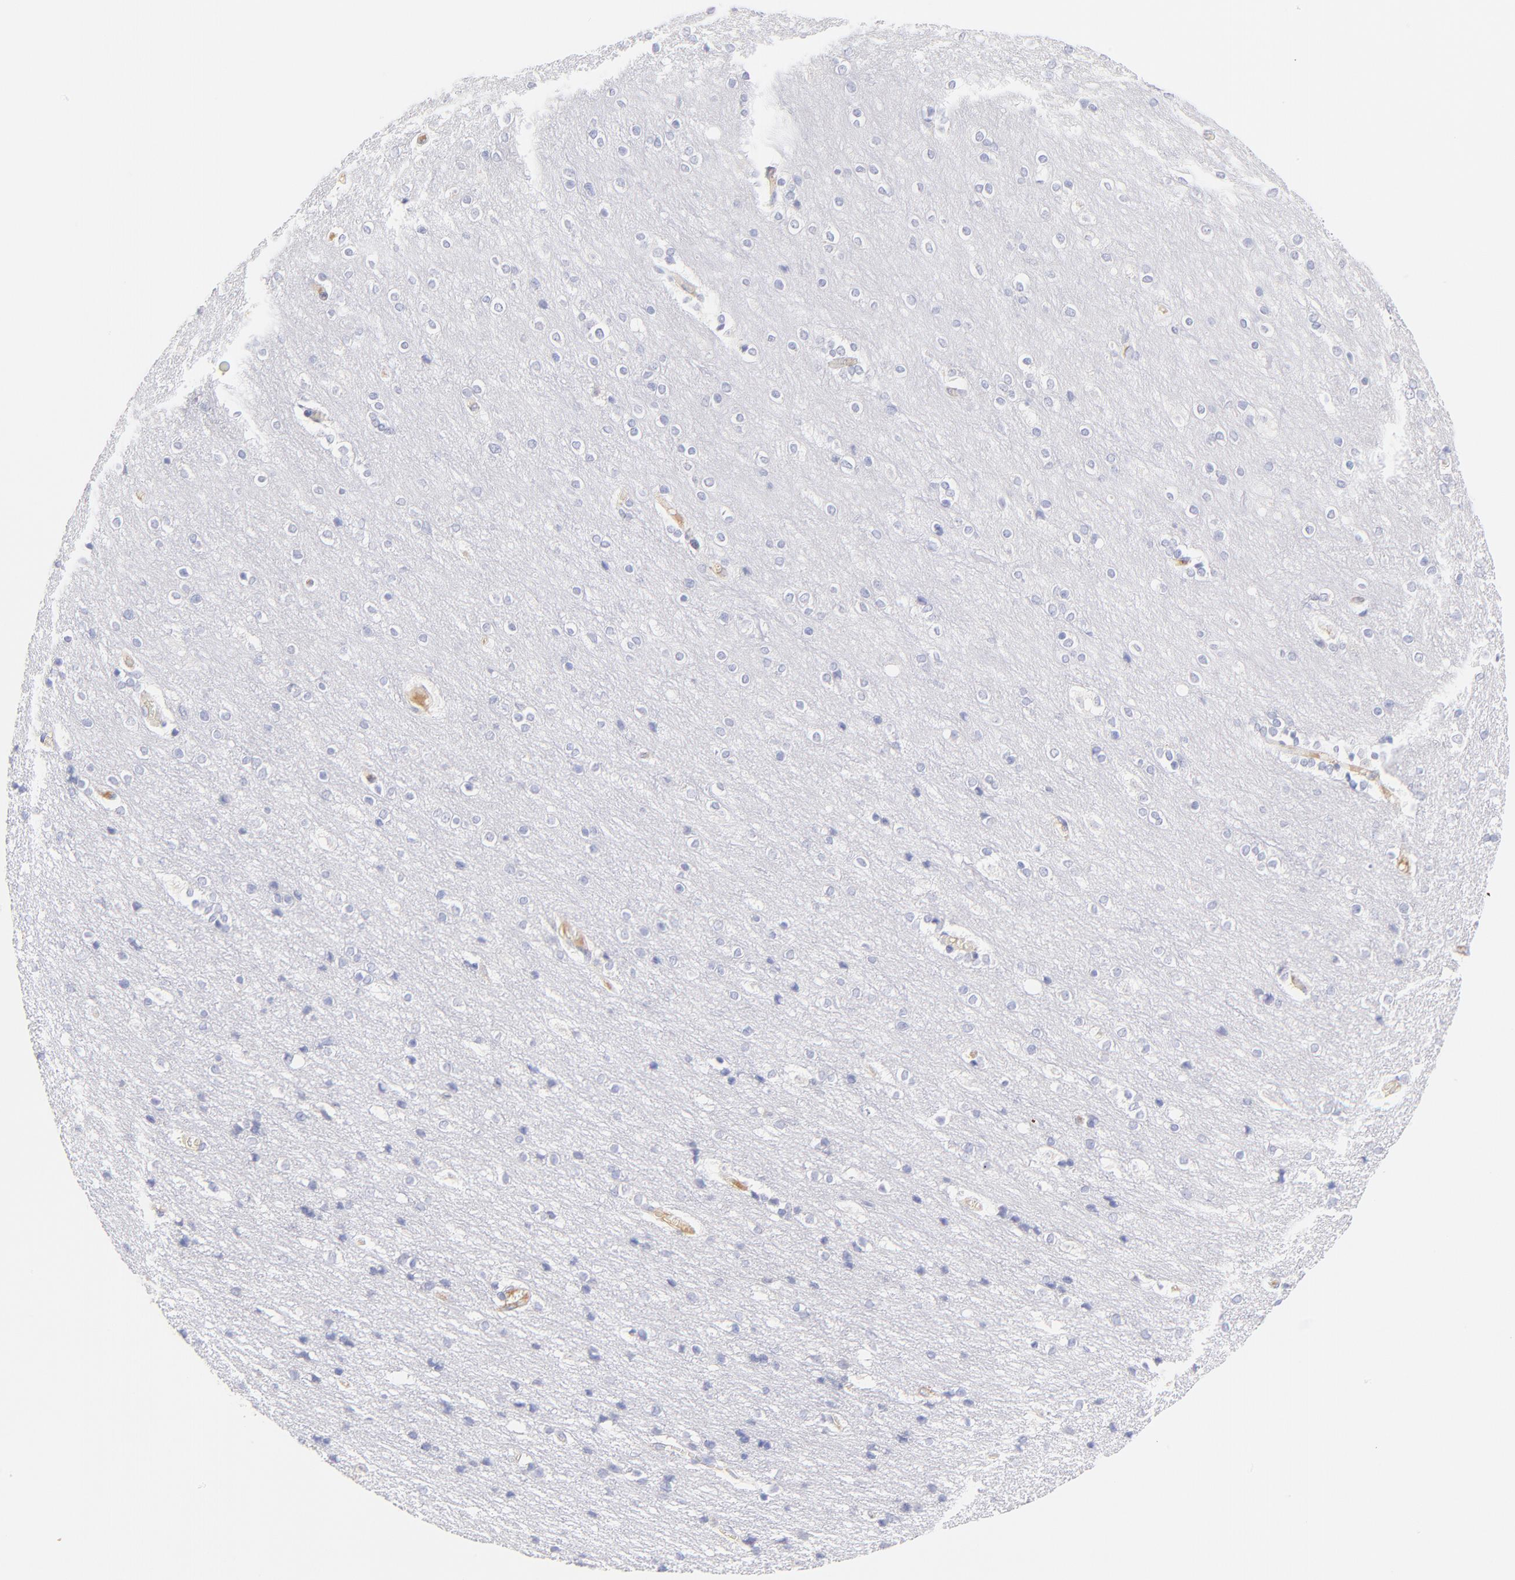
{"staining": {"intensity": "negative", "quantity": "none", "location": "none"}, "tissue": "cerebral cortex", "cell_type": "Endothelial cells", "image_type": "normal", "snomed": [{"axis": "morphology", "description": "Normal tissue, NOS"}, {"axis": "topography", "description": "Cerebral cortex"}], "caption": "The photomicrograph demonstrates no significant positivity in endothelial cells of cerebral cortex.", "gene": "ASB9", "patient": {"sex": "female", "age": 54}}